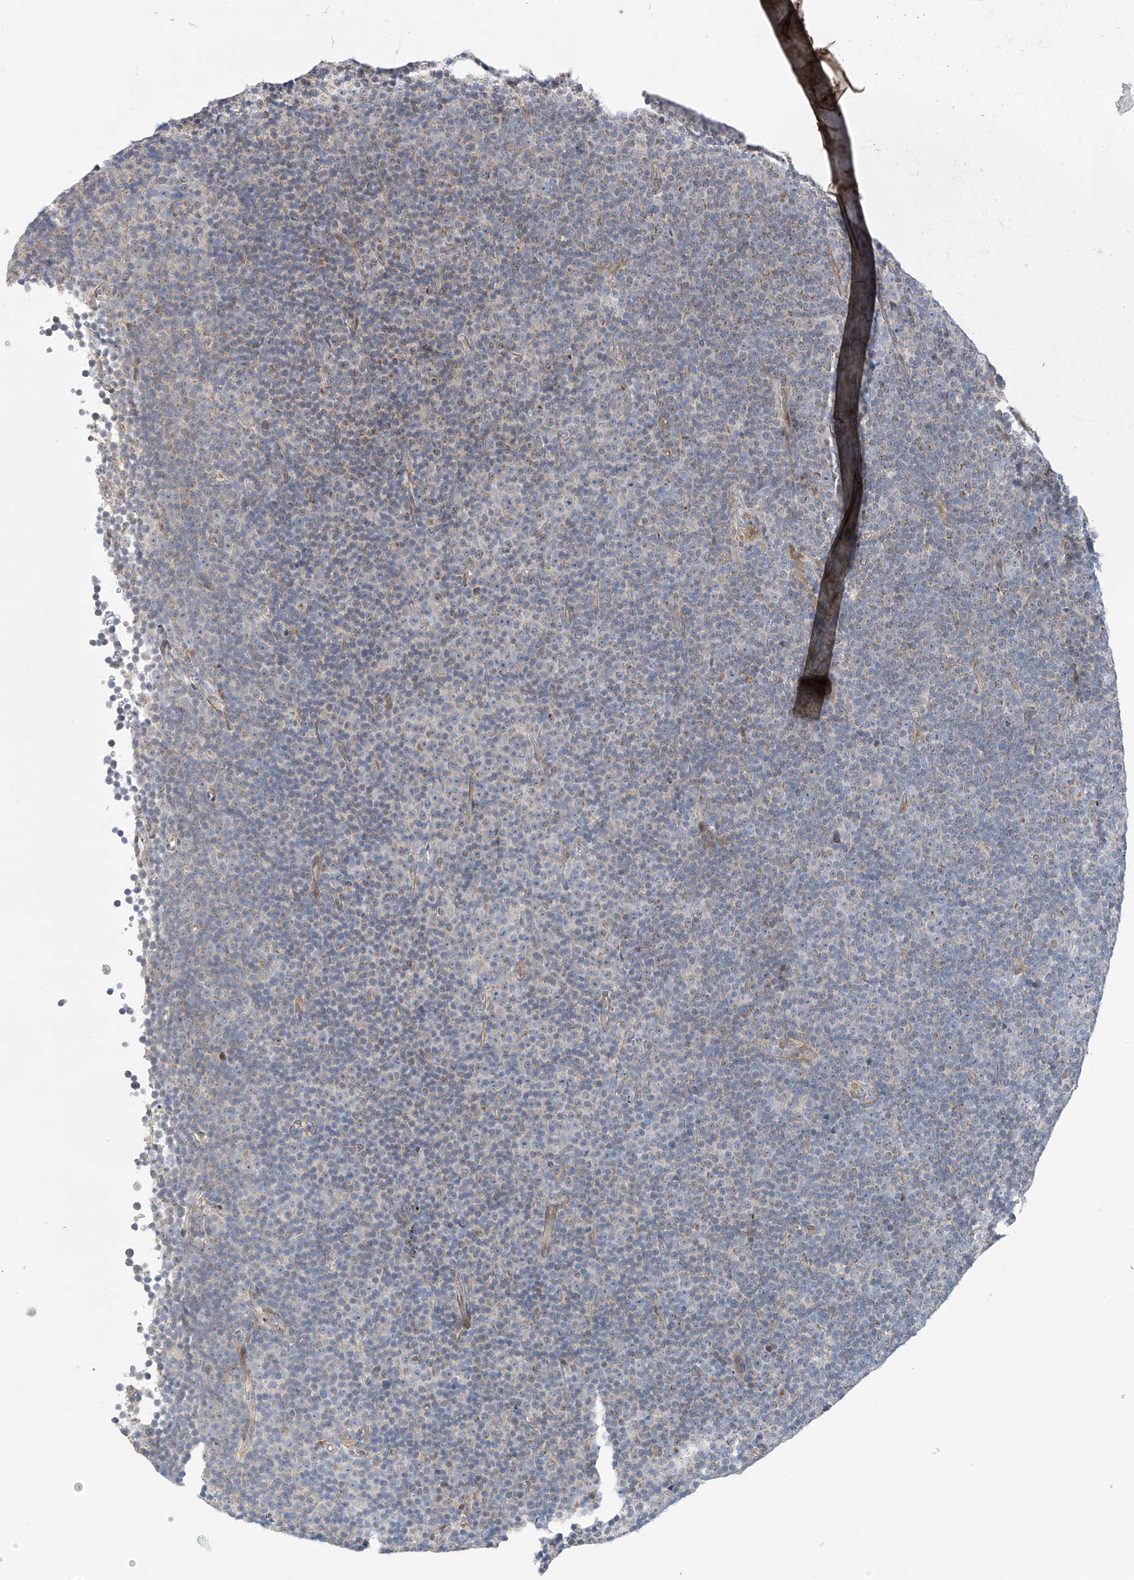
{"staining": {"intensity": "negative", "quantity": "none", "location": "none"}, "tissue": "lymphoma", "cell_type": "Tumor cells", "image_type": "cancer", "snomed": [{"axis": "morphology", "description": "Malignant lymphoma, non-Hodgkin's type, Low grade"}, {"axis": "topography", "description": "Lymph node"}], "caption": "The histopathology image exhibits no significant positivity in tumor cells of malignant lymphoma, non-Hodgkin's type (low-grade).", "gene": "ZNF641", "patient": {"sex": "female", "age": 67}}